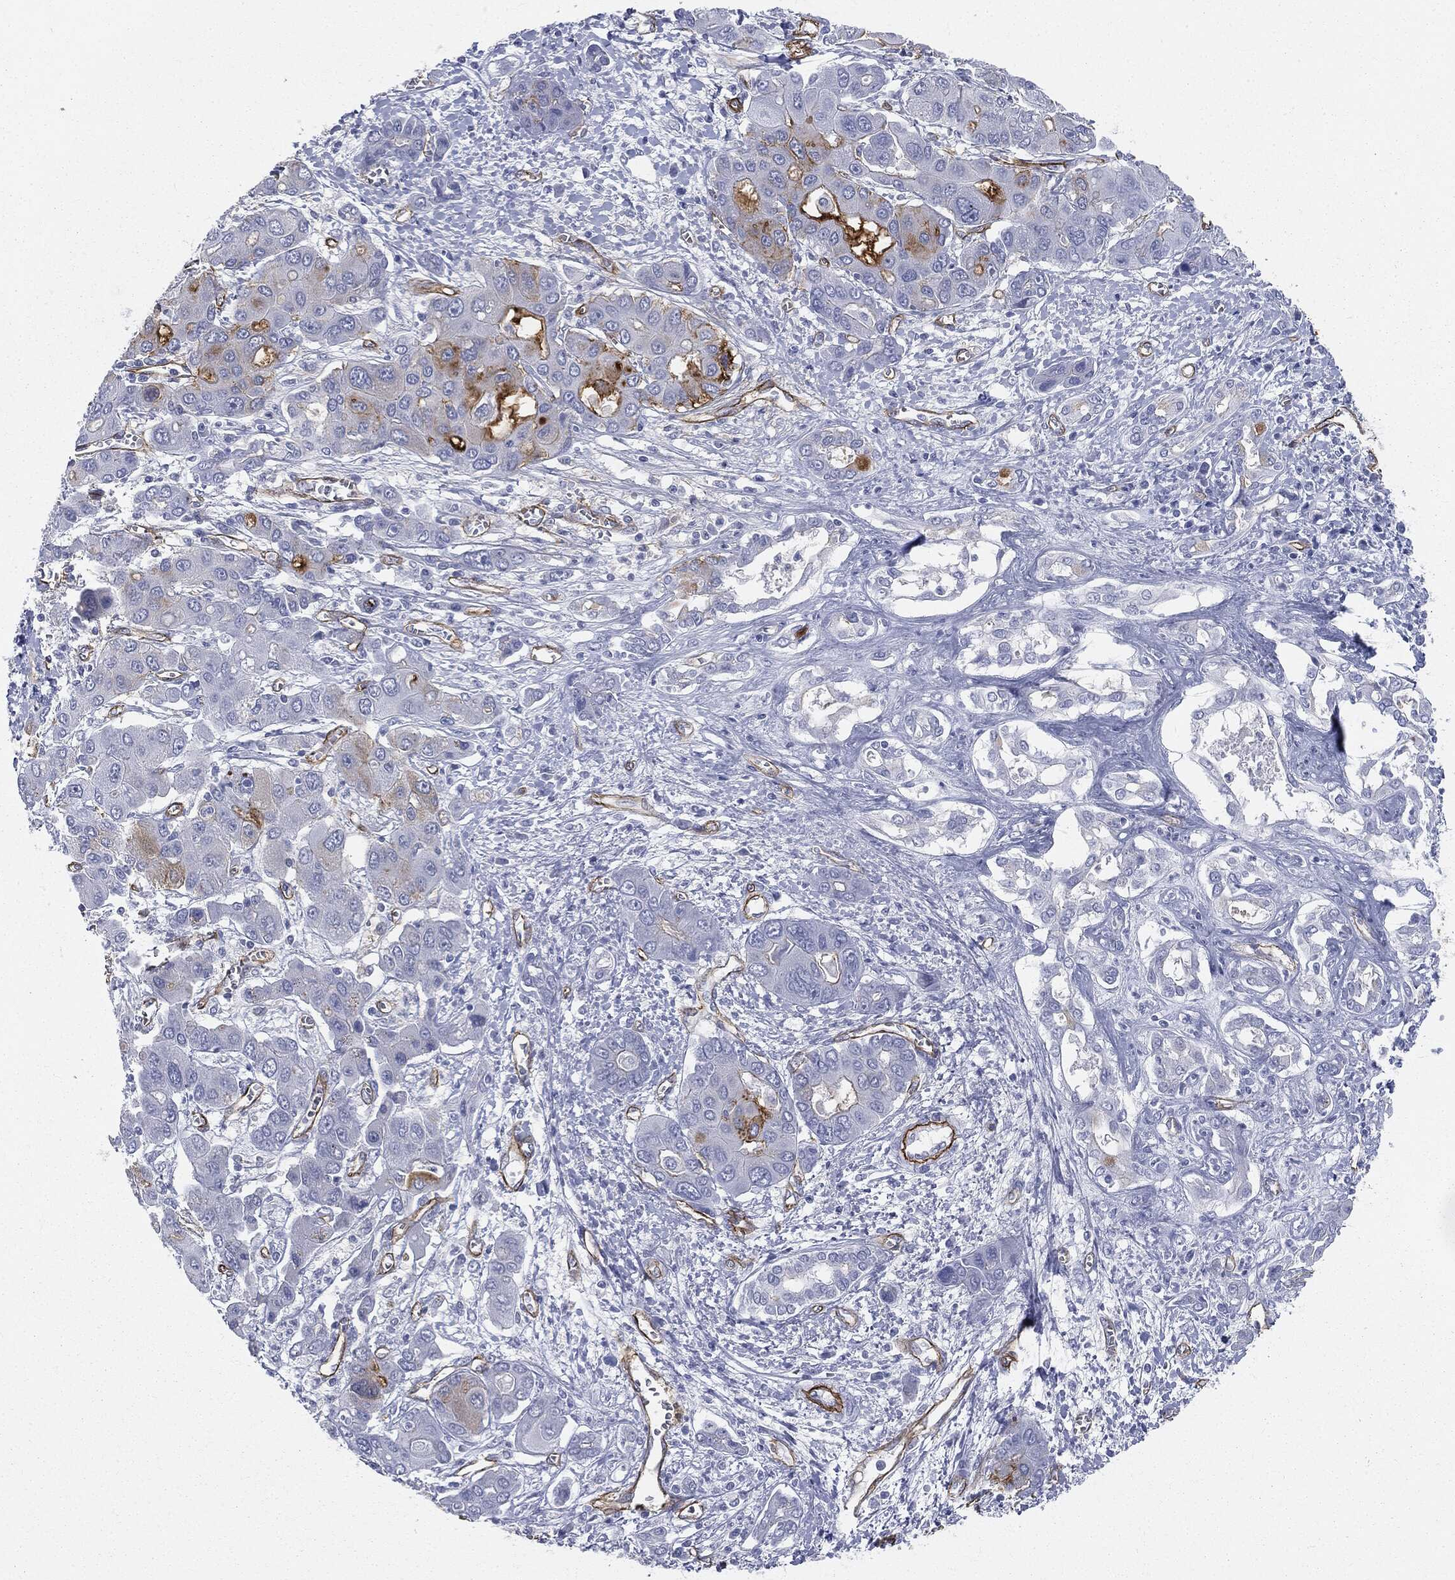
{"staining": {"intensity": "moderate", "quantity": "<25%", "location": "cytoplasmic/membranous"}, "tissue": "liver cancer", "cell_type": "Tumor cells", "image_type": "cancer", "snomed": [{"axis": "morphology", "description": "Cholangiocarcinoma"}, {"axis": "topography", "description": "Liver"}], "caption": "Immunohistochemical staining of liver cancer (cholangiocarcinoma) demonstrates low levels of moderate cytoplasmic/membranous expression in approximately <25% of tumor cells. Immunohistochemistry stains the protein of interest in brown and the nuclei are stained blue.", "gene": "MUC5AC", "patient": {"sex": "male", "age": 67}}